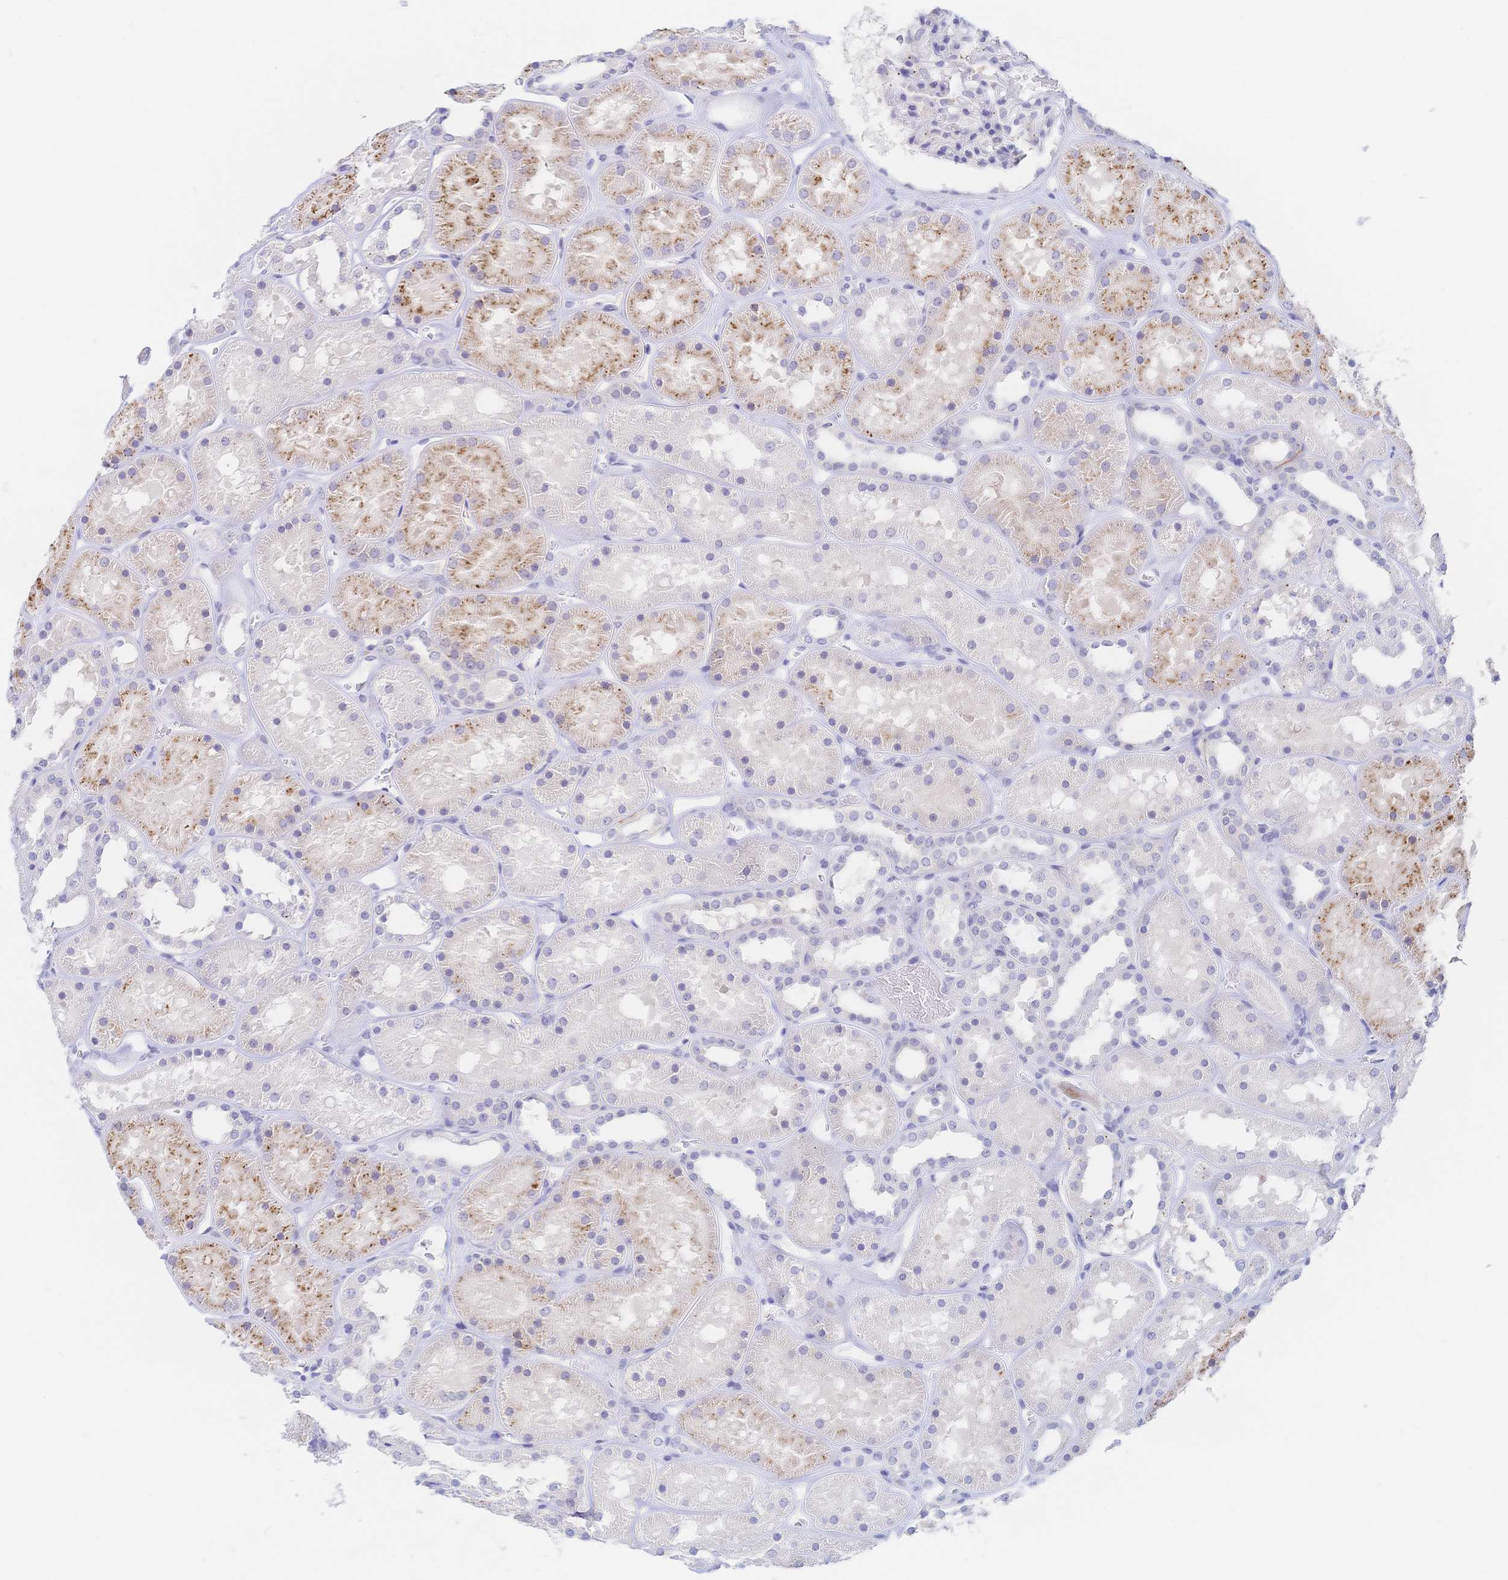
{"staining": {"intensity": "negative", "quantity": "none", "location": "none"}, "tissue": "kidney", "cell_type": "Cells in glomeruli", "image_type": "normal", "snomed": [{"axis": "morphology", "description": "Normal tissue, NOS"}, {"axis": "topography", "description": "Kidney"}], "caption": "The IHC micrograph has no significant staining in cells in glomeruli of kidney.", "gene": "SIAH3", "patient": {"sex": "female", "age": 41}}